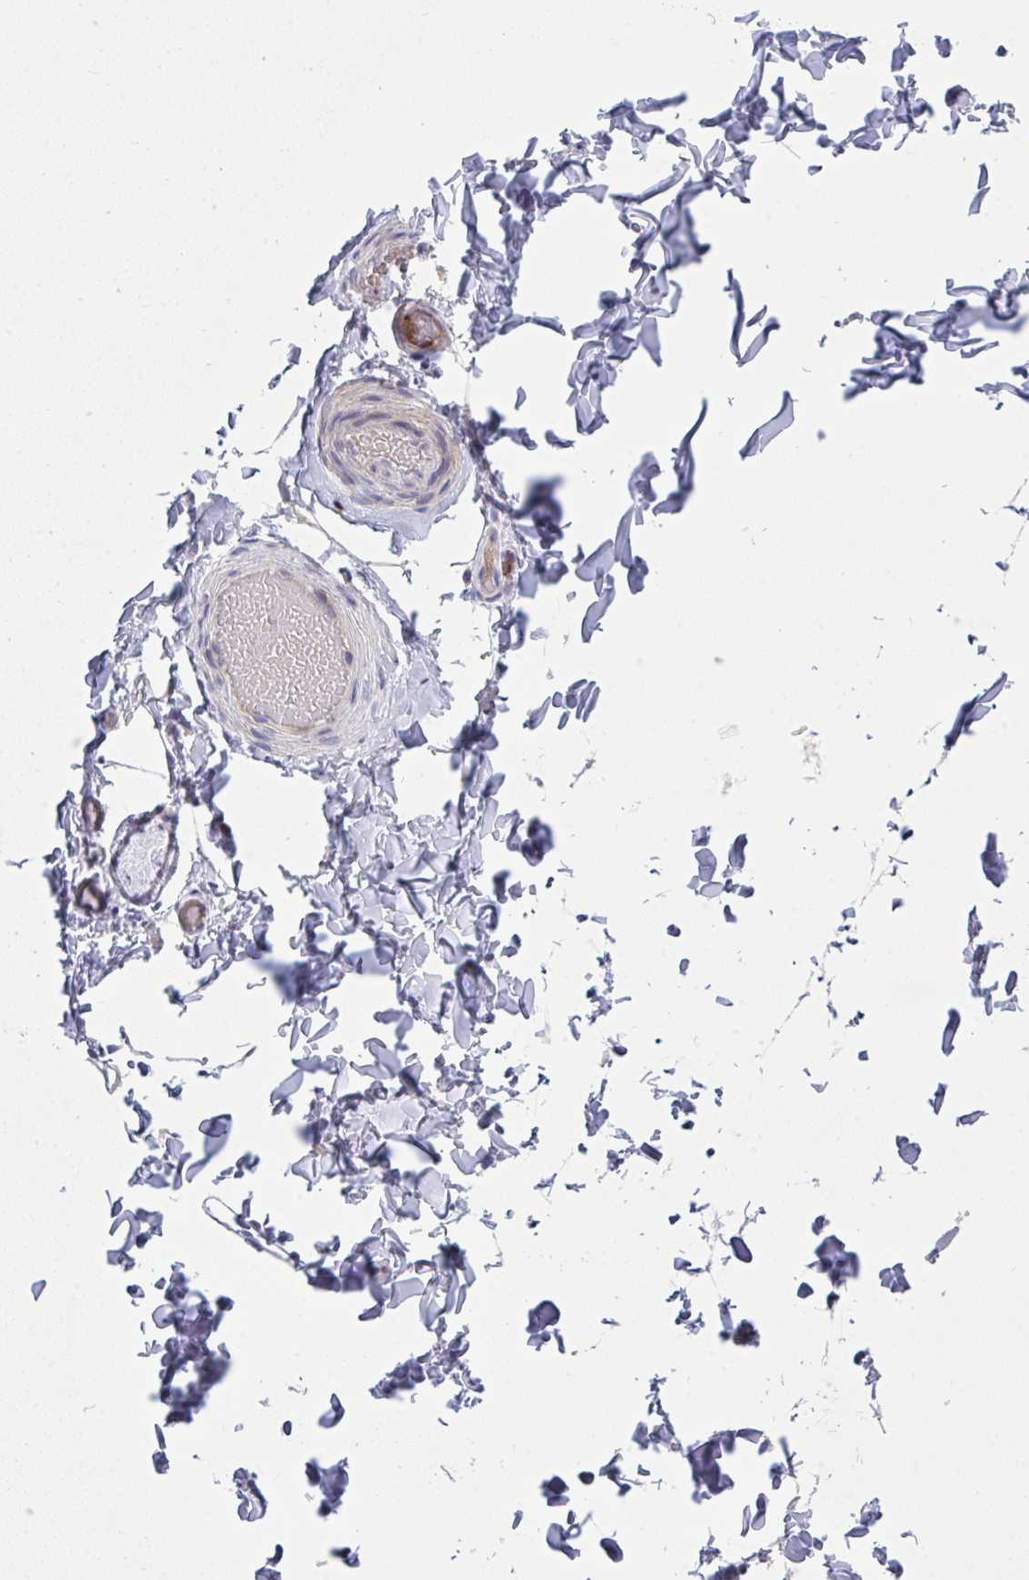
{"staining": {"intensity": "negative", "quantity": "none", "location": "none"}, "tissue": "adipose tissue", "cell_type": "Adipocytes", "image_type": "normal", "snomed": [{"axis": "morphology", "description": "Normal tissue, NOS"}, {"axis": "topography", "description": "Soft tissue"}, {"axis": "topography", "description": "Adipose tissue"}, {"axis": "topography", "description": "Vascular tissue"}, {"axis": "topography", "description": "Peripheral nerve tissue"}], "caption": "This is an immunohistochemistry histopathology image of unremarkable adipose tissue. There is no positivity in adipocytes.", "gene": "AOC2", "patient": {"sex": "male", "age": 29}}